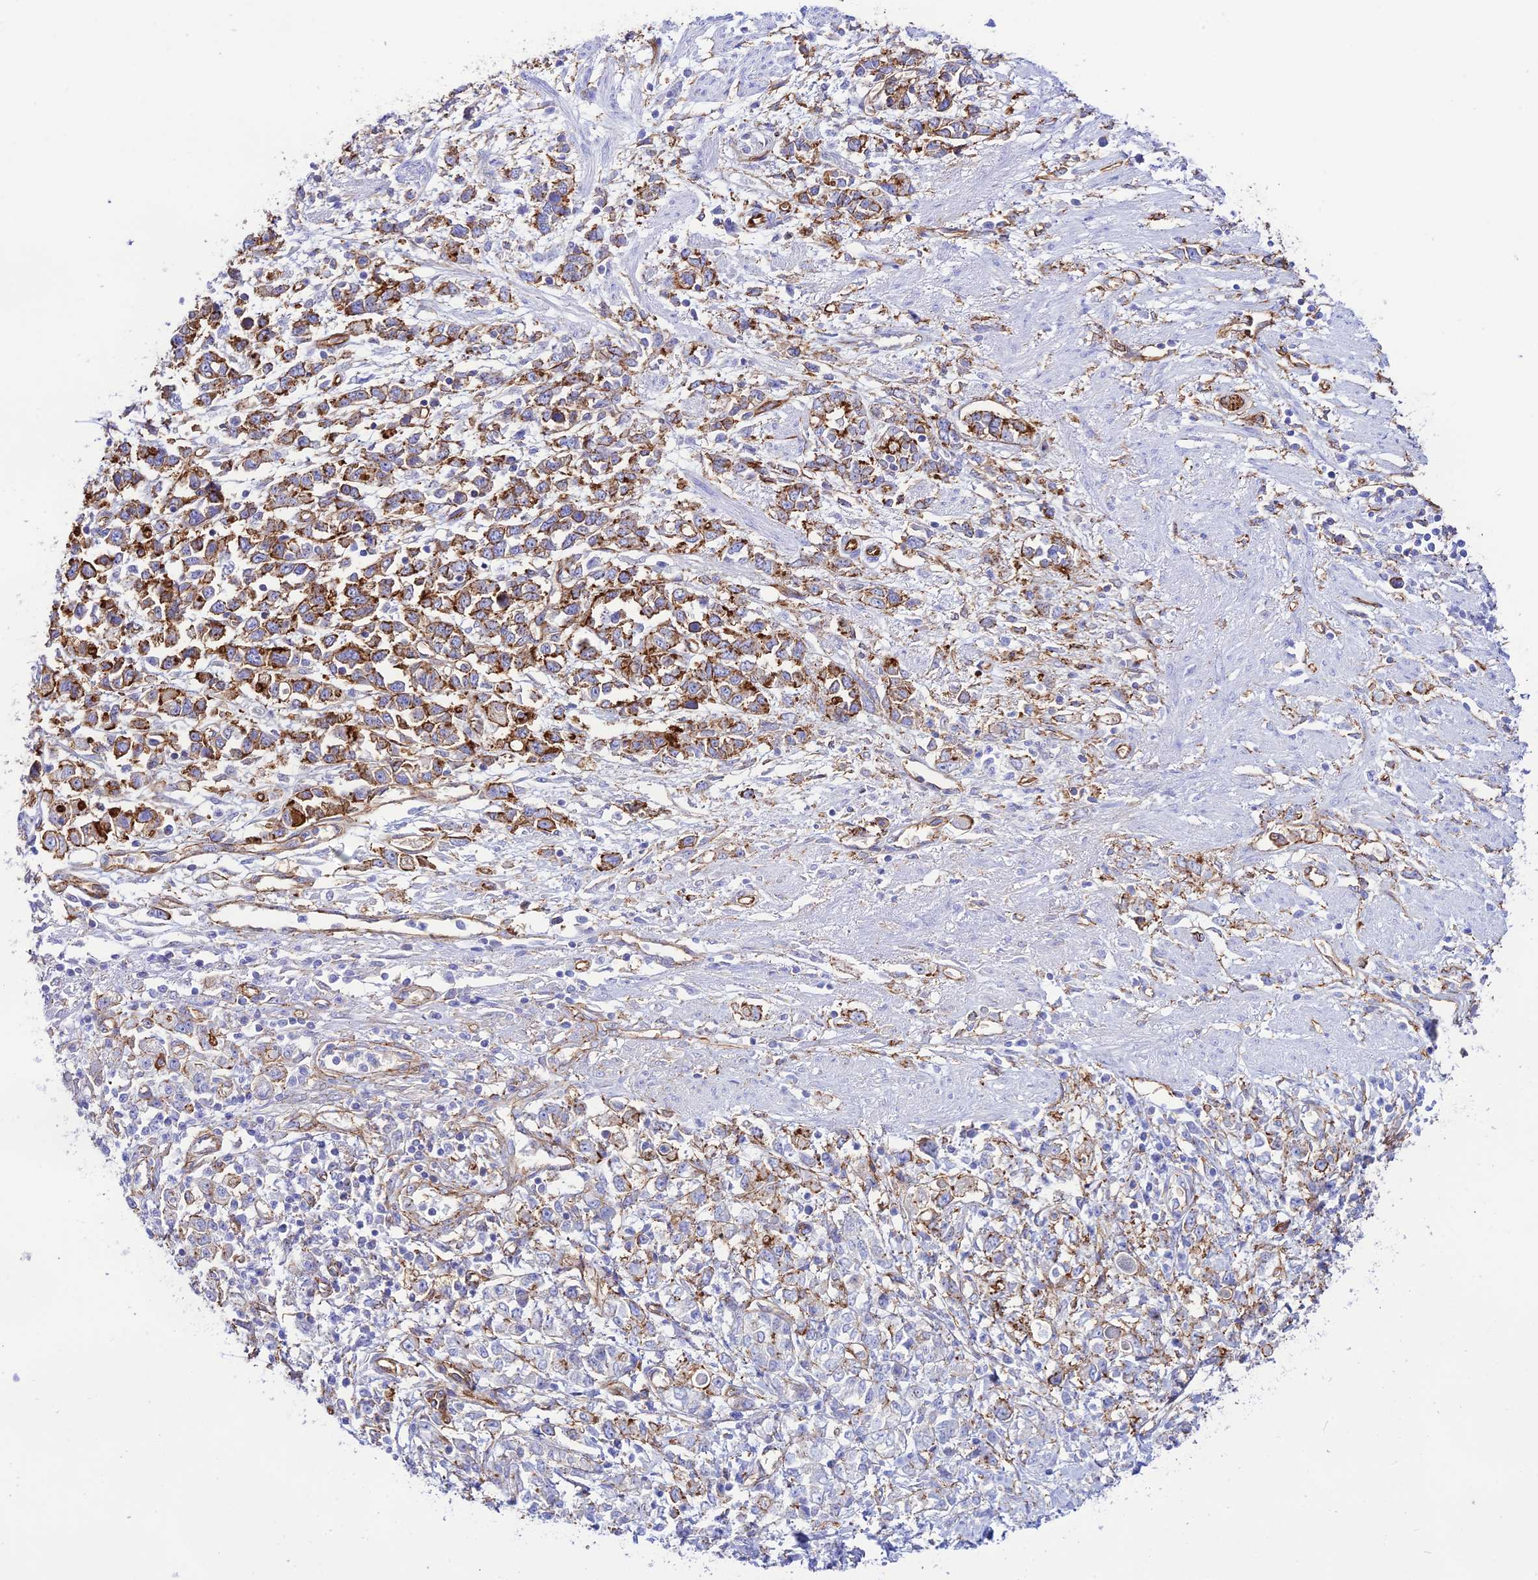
{"staining": {"intensity": "strong", "quantity": "25%-75%", "location": "cytoplasmic/membranous"}, "tissue": "stomach cancer", "cell_type": "Tumor cells", "image_type": "cancer", "snomed": [{"axis": "morphology", "description": "Adenocarcinoma, NOS"}, {"axis": "topography", "description": "Stomach"}], "caption": "Immunohistochemistry of stomach cancer (adenocarcinoma) reveals high levels of strong cytoplasmic/membranous positivity in about 25%-75% of tumor cells.", "gene": "YPEL5", "patient": {"sex": "female", "age": 76}}